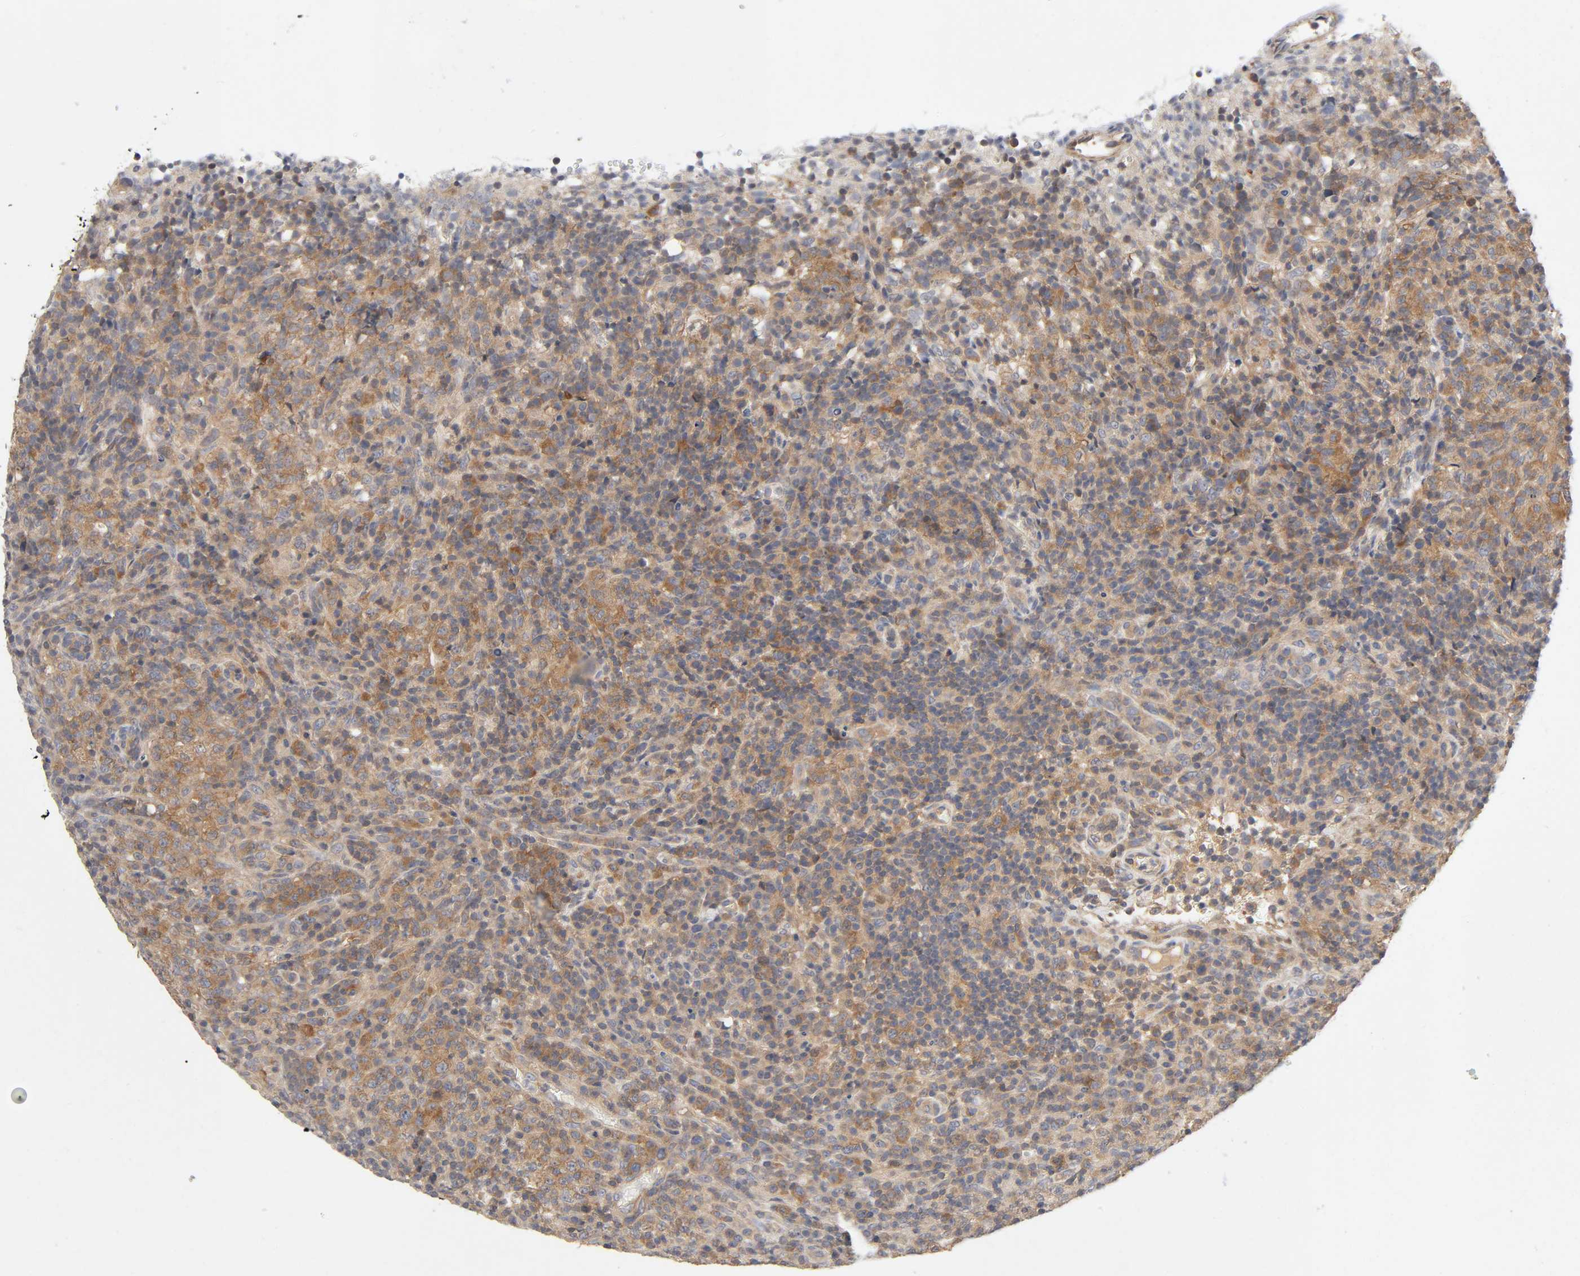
{"staining": {"intensity": "moderate", "quantity": ">75%", "location": "cytoplasmic/membranous"}, "tissue": "lymphoma", "cell_type": "Tumor cells", "image_type": "cancer", "snomed": [{"axis": "morphology", "description": "Malignant lymphoma, non-Hodgkin's type, High grade"}, {"axis": "topography", "description": "Lymph node"}], "caption": "Approximately >75% of tumor cells in human high-grade malignant lymphoma, non-Hodgkin's type display moderate cytoplasmic/membranous protein expression as visualized by brown immunohistochemical staining.", "gene": "CPB2", "patient": {"sex": "female", "age": 76}}